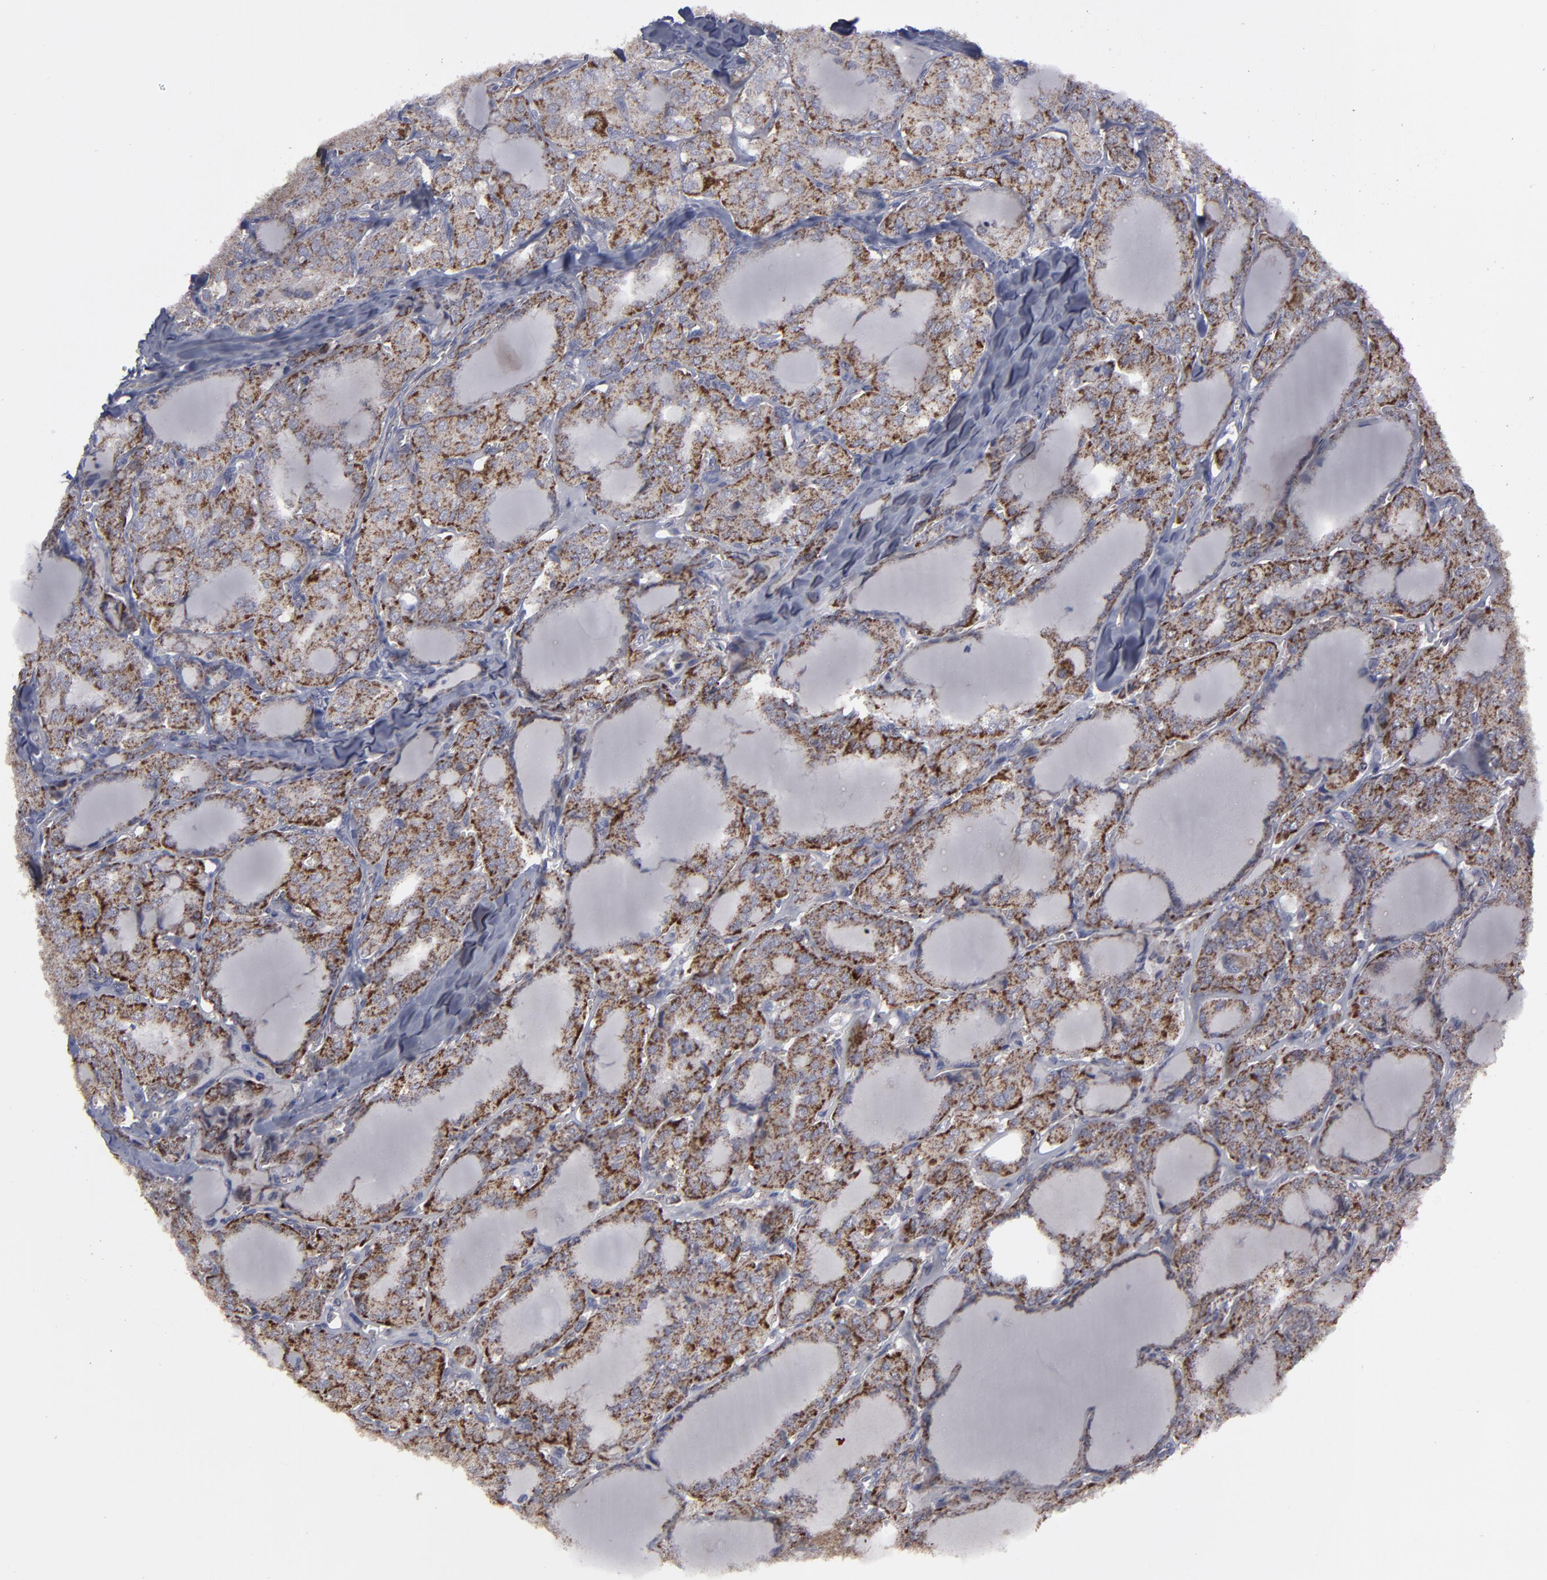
{"staining": {"intensity": "strong", "quantity": ">75%", "location": "cytoplasmic/membranous"}, "tissue": "thyroid cancer", "cell_type": "Tumor cells", "image_type": "cancer", "snomed": [{"axis": "morphology", "description": "Papillary adenocarcinoma, NOS"}, {"axis": "topography", "description": "Thyroid gland"}], "caption": "Immunohistochemical staining of thyroid cancer shows high levels of strong cytoplasmic/membranous staining in approximately >75% of tumor cells. (Brightfield microscopy of DAB IHC at high magnification).", "gene": "MYOM2", "patient": {"sex": "male", "age": 20}}